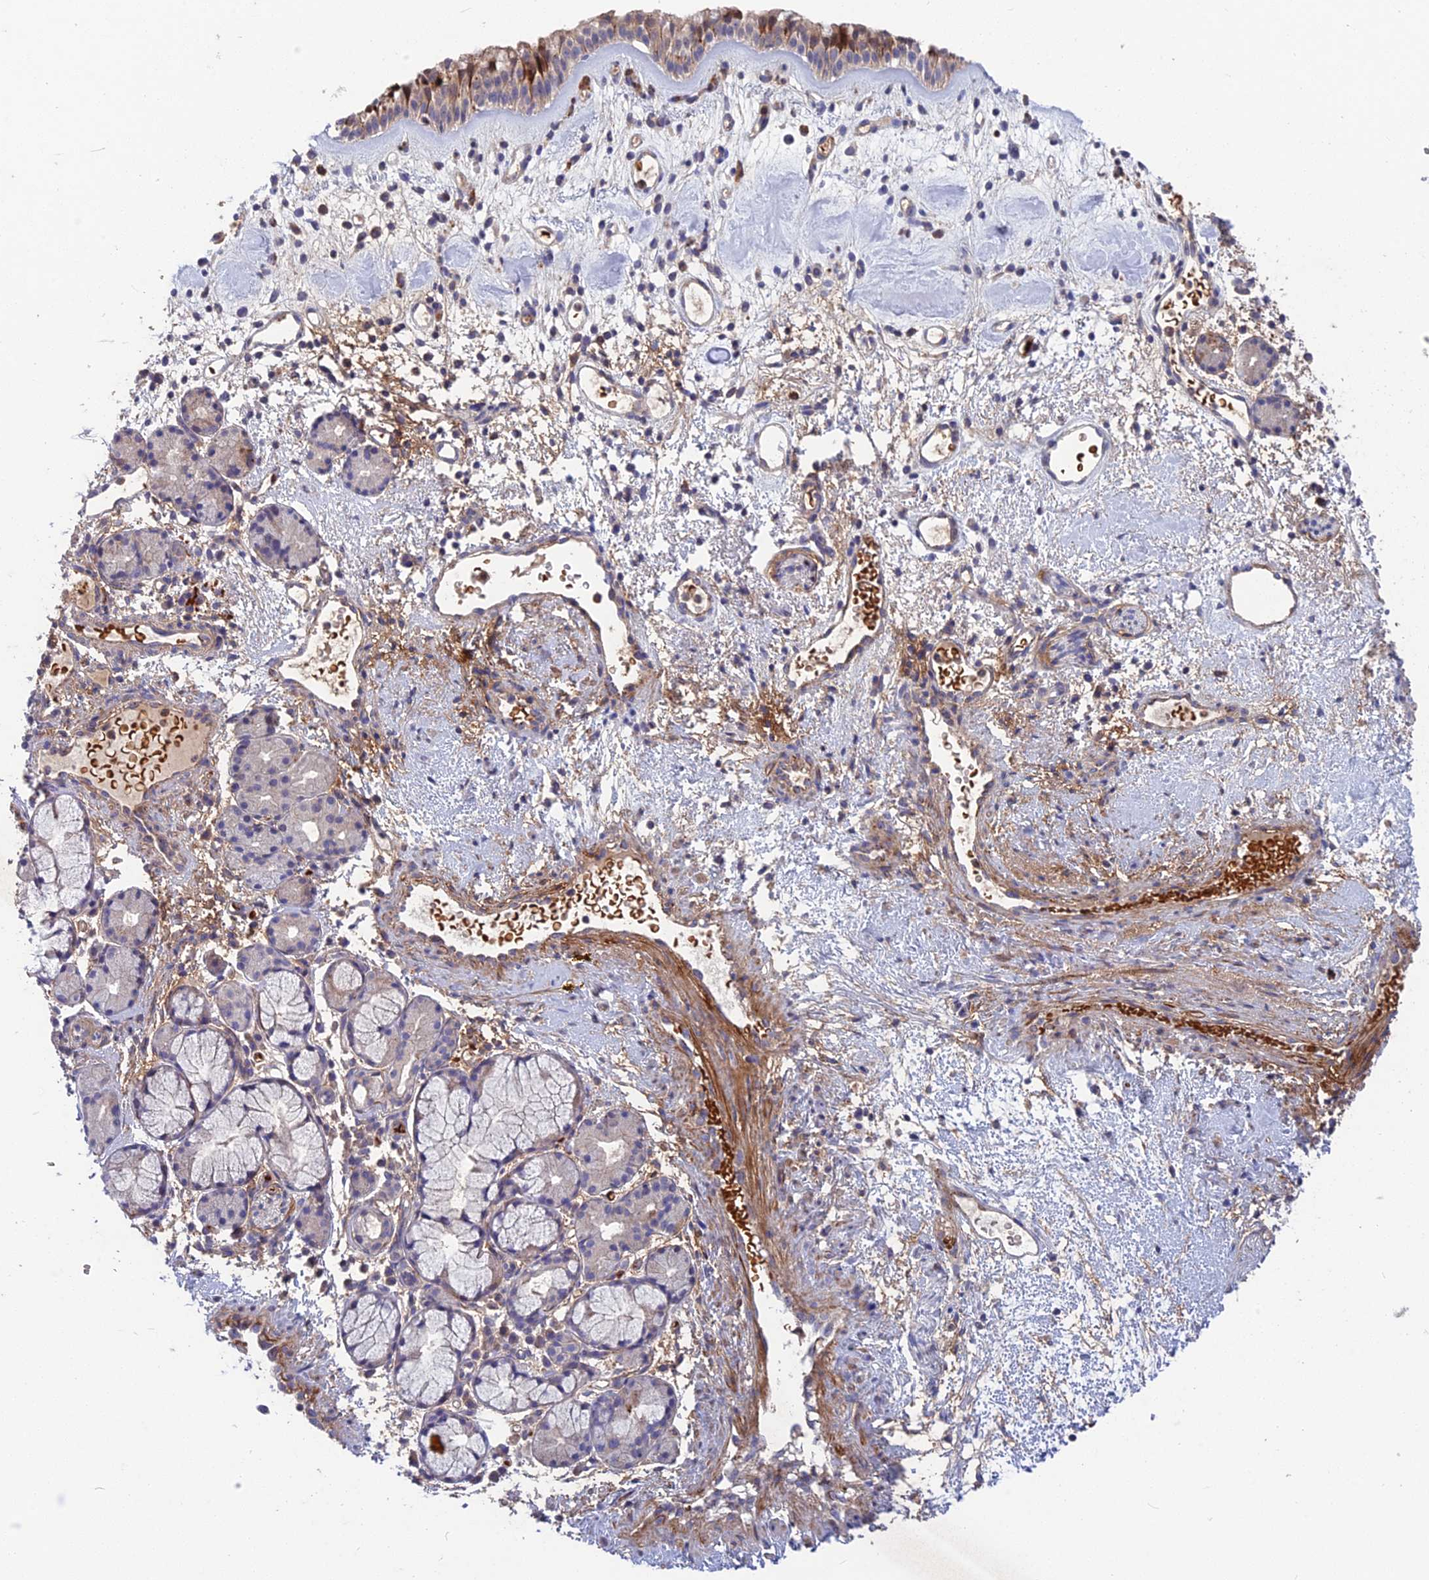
{"staining": {"intensity": "moderate", "quantity": "25%-75%", "location": "cytoplasmic/membranous"}, "tissue": "nasopharynx", "cell_type": "Respiratory epithelial cells", "image_type": "normal", "snomed": [{"axis": "morphology", "description": "Normal tissue, NOS"}, {"axis": "topography", "description": "Nasopharynx"}], "caption": "Immunohistochemistry staining of normal nasopharynx, which demonstrates medium levels of moderate cytoplasmic/membranous expression in about 25%-75% of respiratory epithelial cells indicating moderate cytoplasmic/membranous protein positivity. The staining was performed using DAB (3,3'-diaminobenzidine) (brown) for protein detection and nuclei were counterstained in hematoxylin (blue).", "gene": "CPNE7", "patient": {"sex": "male", "age": 82}}